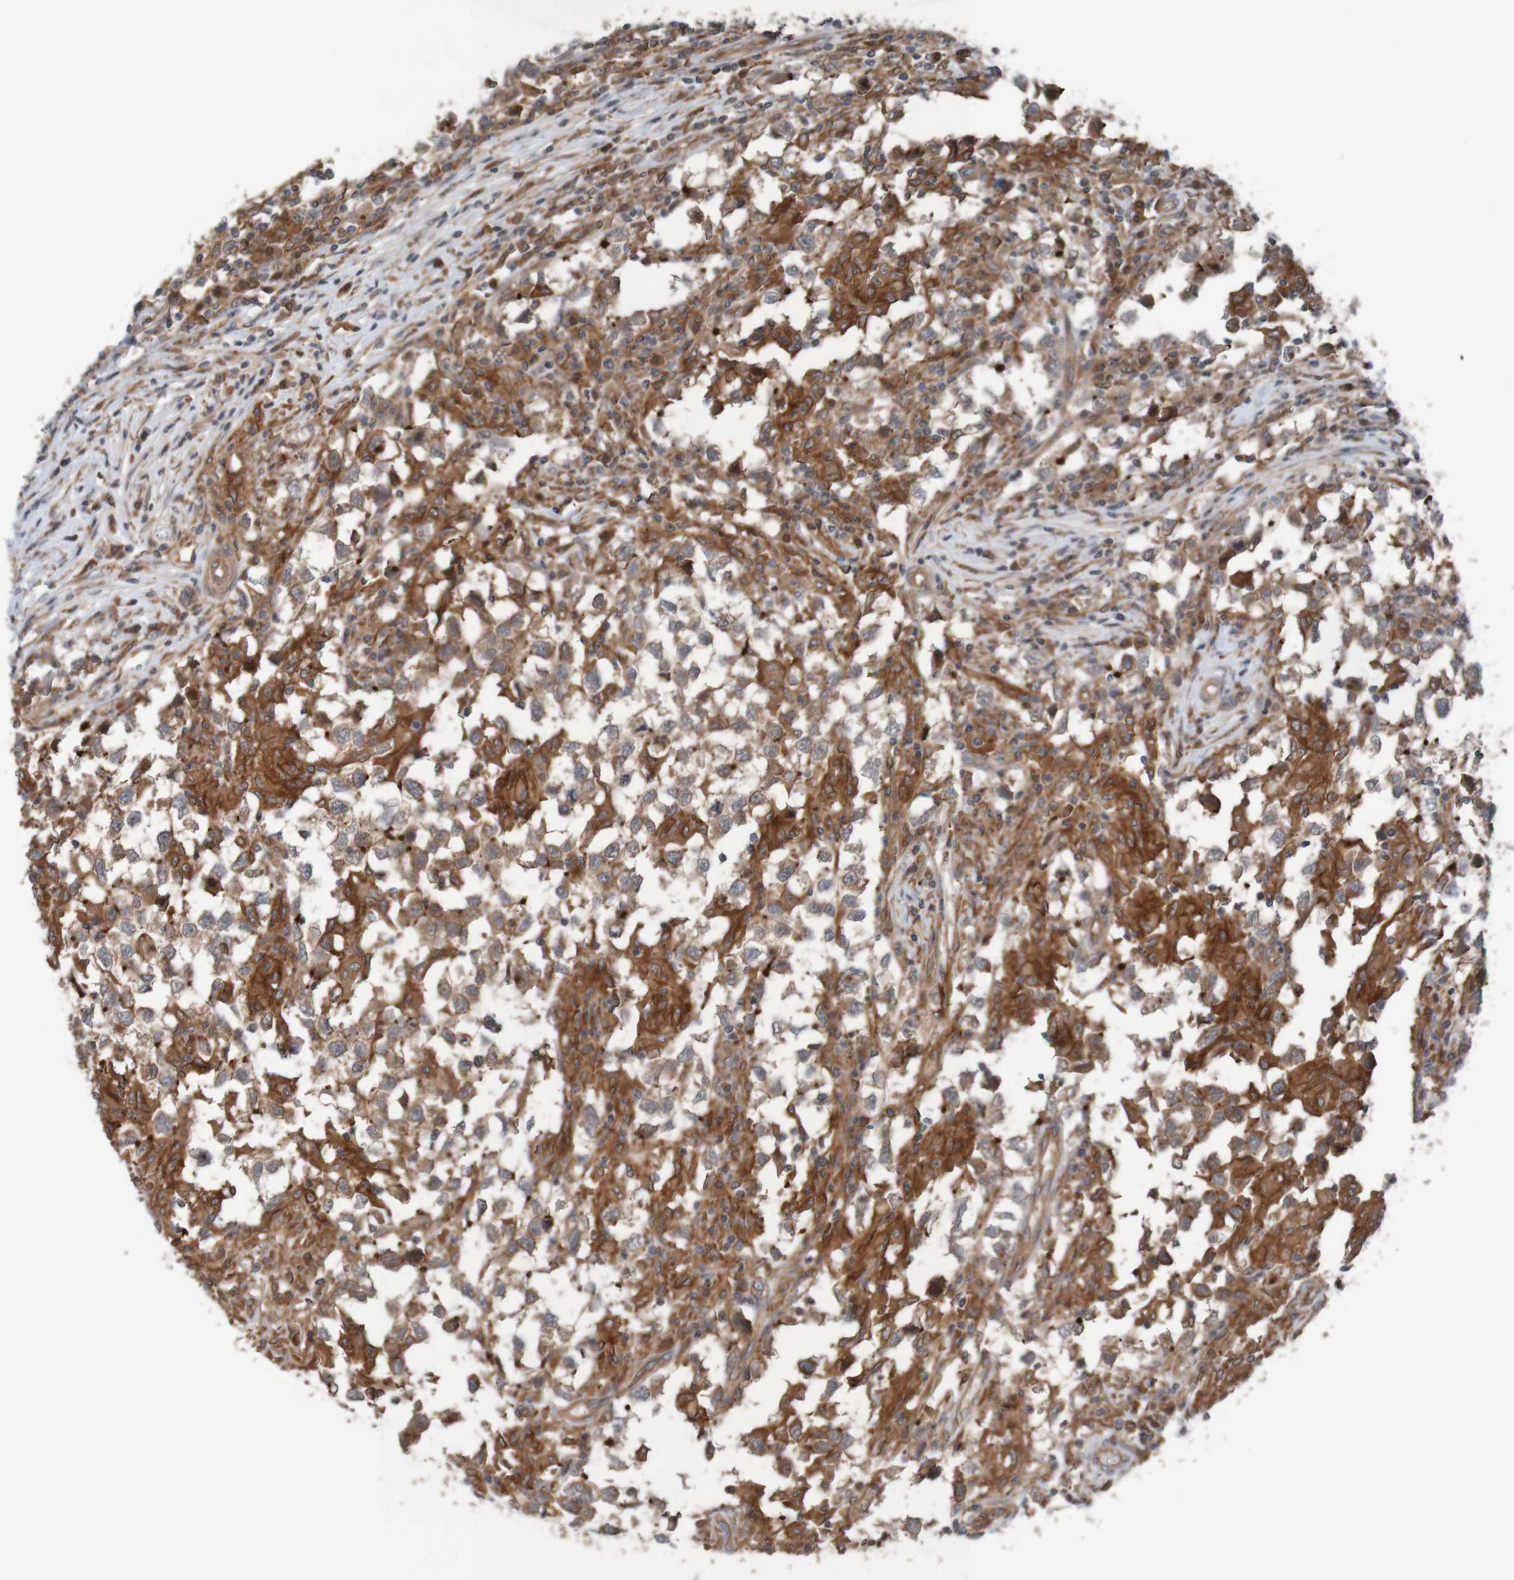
{"staining": {"intensity": "moderate", "quantity": ">75%", "location": "cytoplasmic/membranous"}, "tissue": "testis cancer", "cell_type": "Tumor cells", "image_type": "cancer", "snomed": [{"axis": "morphology", "description": "Carcinoma, Embryonal, NOS"}, {"axis": "topography", "description": "Testis"}], "caption": "Brown immunohistochemical staining in testis cancer displays moderate cytoplasmic/membranous expression in approximately >75% of tumor cells.", "gene": "ARHGEF11", "patient": {"sex": "male", "age": 21}}